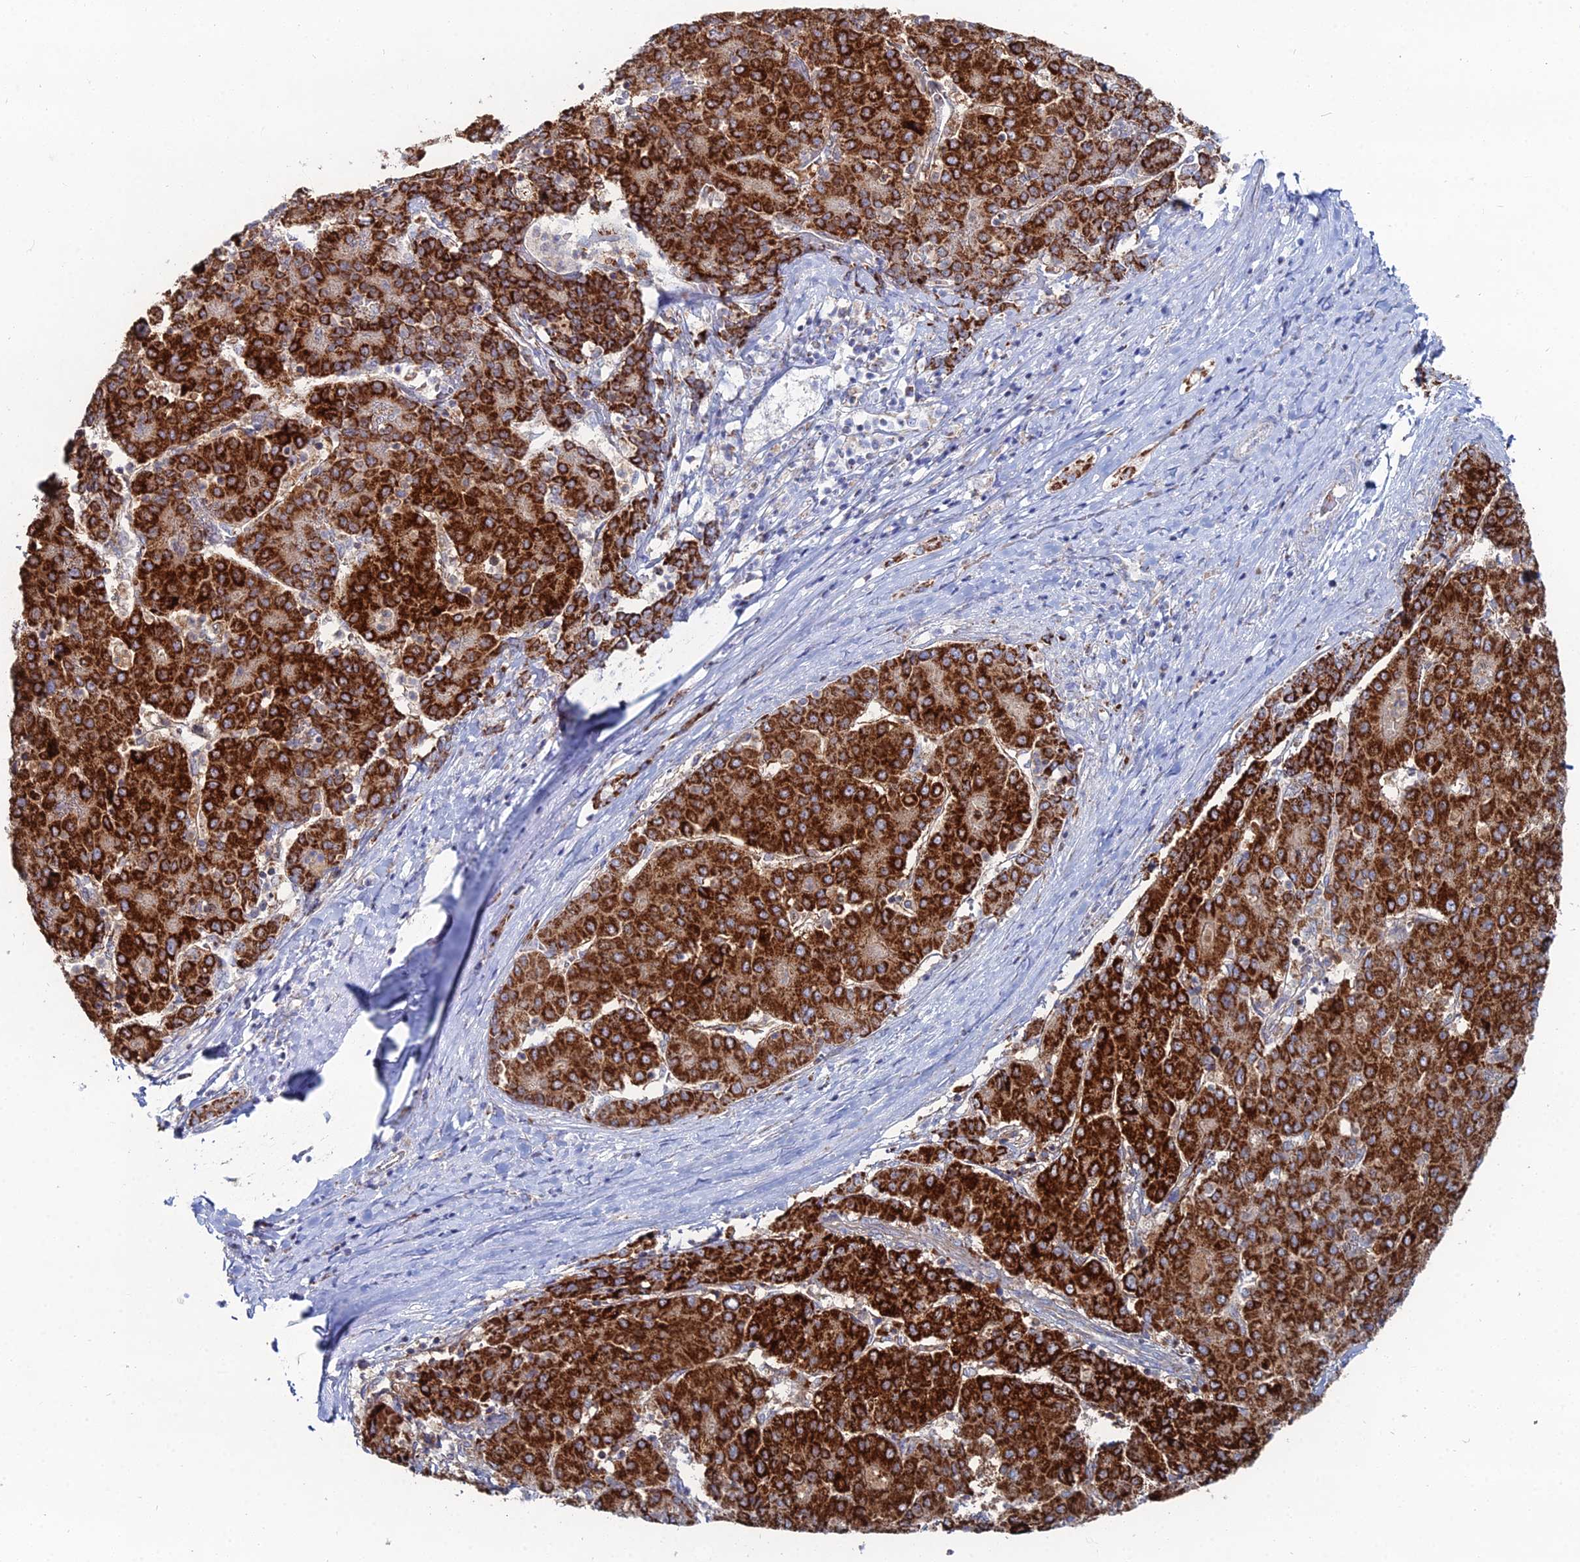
{"staining": {"intensity": "strong", "quantity": ">75%", "location": "cytoplasmic/membranous"}, "tissue": "liver cancer", "cell_type": "Tumor cells", "image_type": "cancer", "snomed": [{"axis": "morphology", "description": "Carcinoma, Hepatocellular, NOS"}, {"axis": "topography", "description": "Liver"}], "caption": "Immunohistochemistry (DAB (3,3'-diaminobenzidine)) staining of human liver cancer (hepatocellular carcinoma) exhibits strong cytoplasmic/membranous protein expression in about >75% of tumor cells.", "gene": "MPC1", "patient": {"sex": "male", "age": 65}}